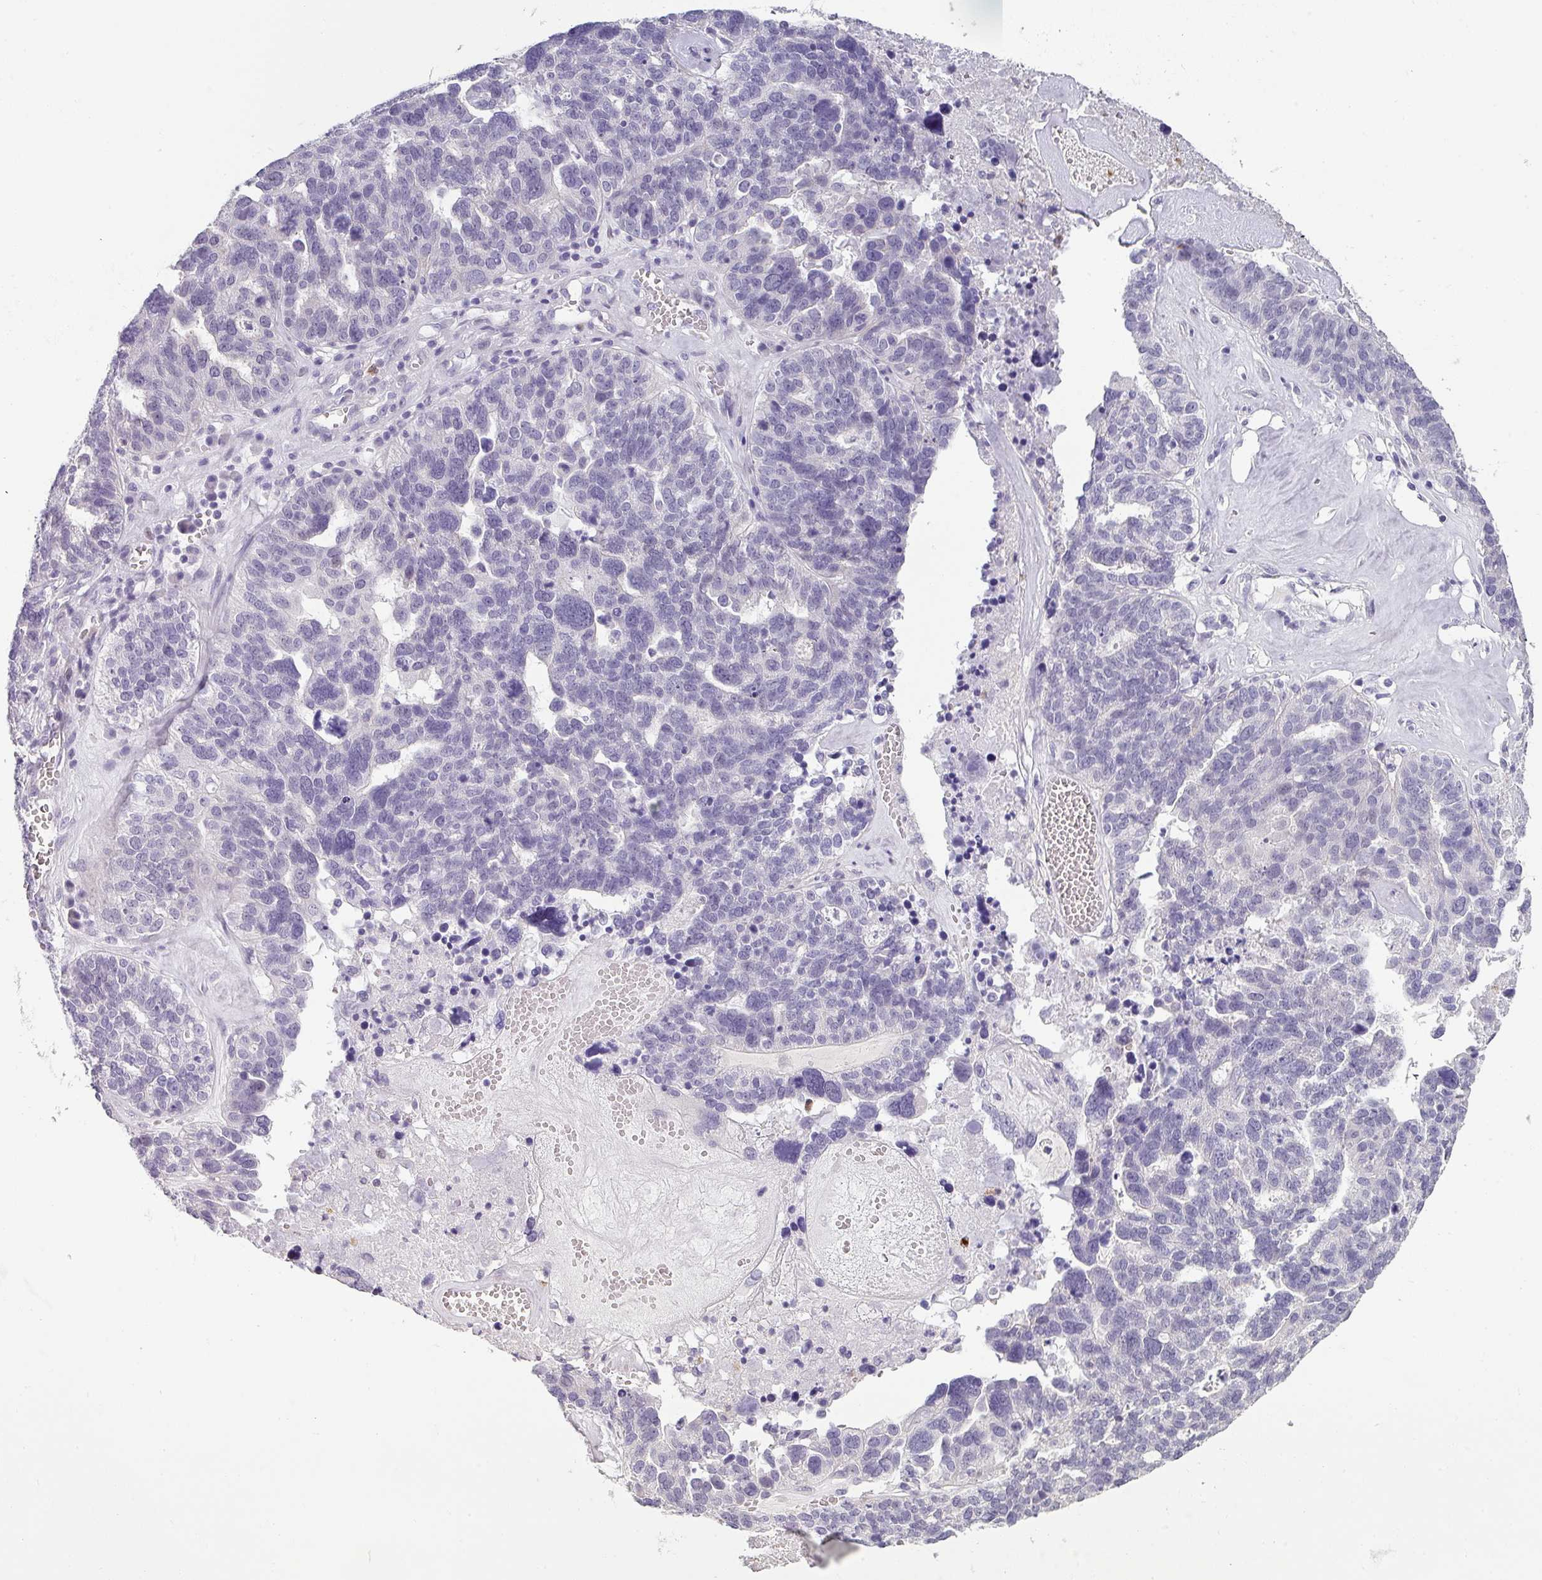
{"staining": {"intensity": "negative", "quantity": "none", "location": "none"}, "tissue": "ovarian cancer", "cell_type": "Tumor cells", "image_type": "cancer", "snomed": [{"axis": "morphology", "description": "Cystadenocarcinoma, serous, NOS"}, {"axis": "topography", "description": "Ovary"}], "caption": "Image shows no protein expression in tumor cells of ovarian serous cystadenocarcinoma tissue.", "gene": "BTLA", "patient": {"sex": "female", "age": 59}}